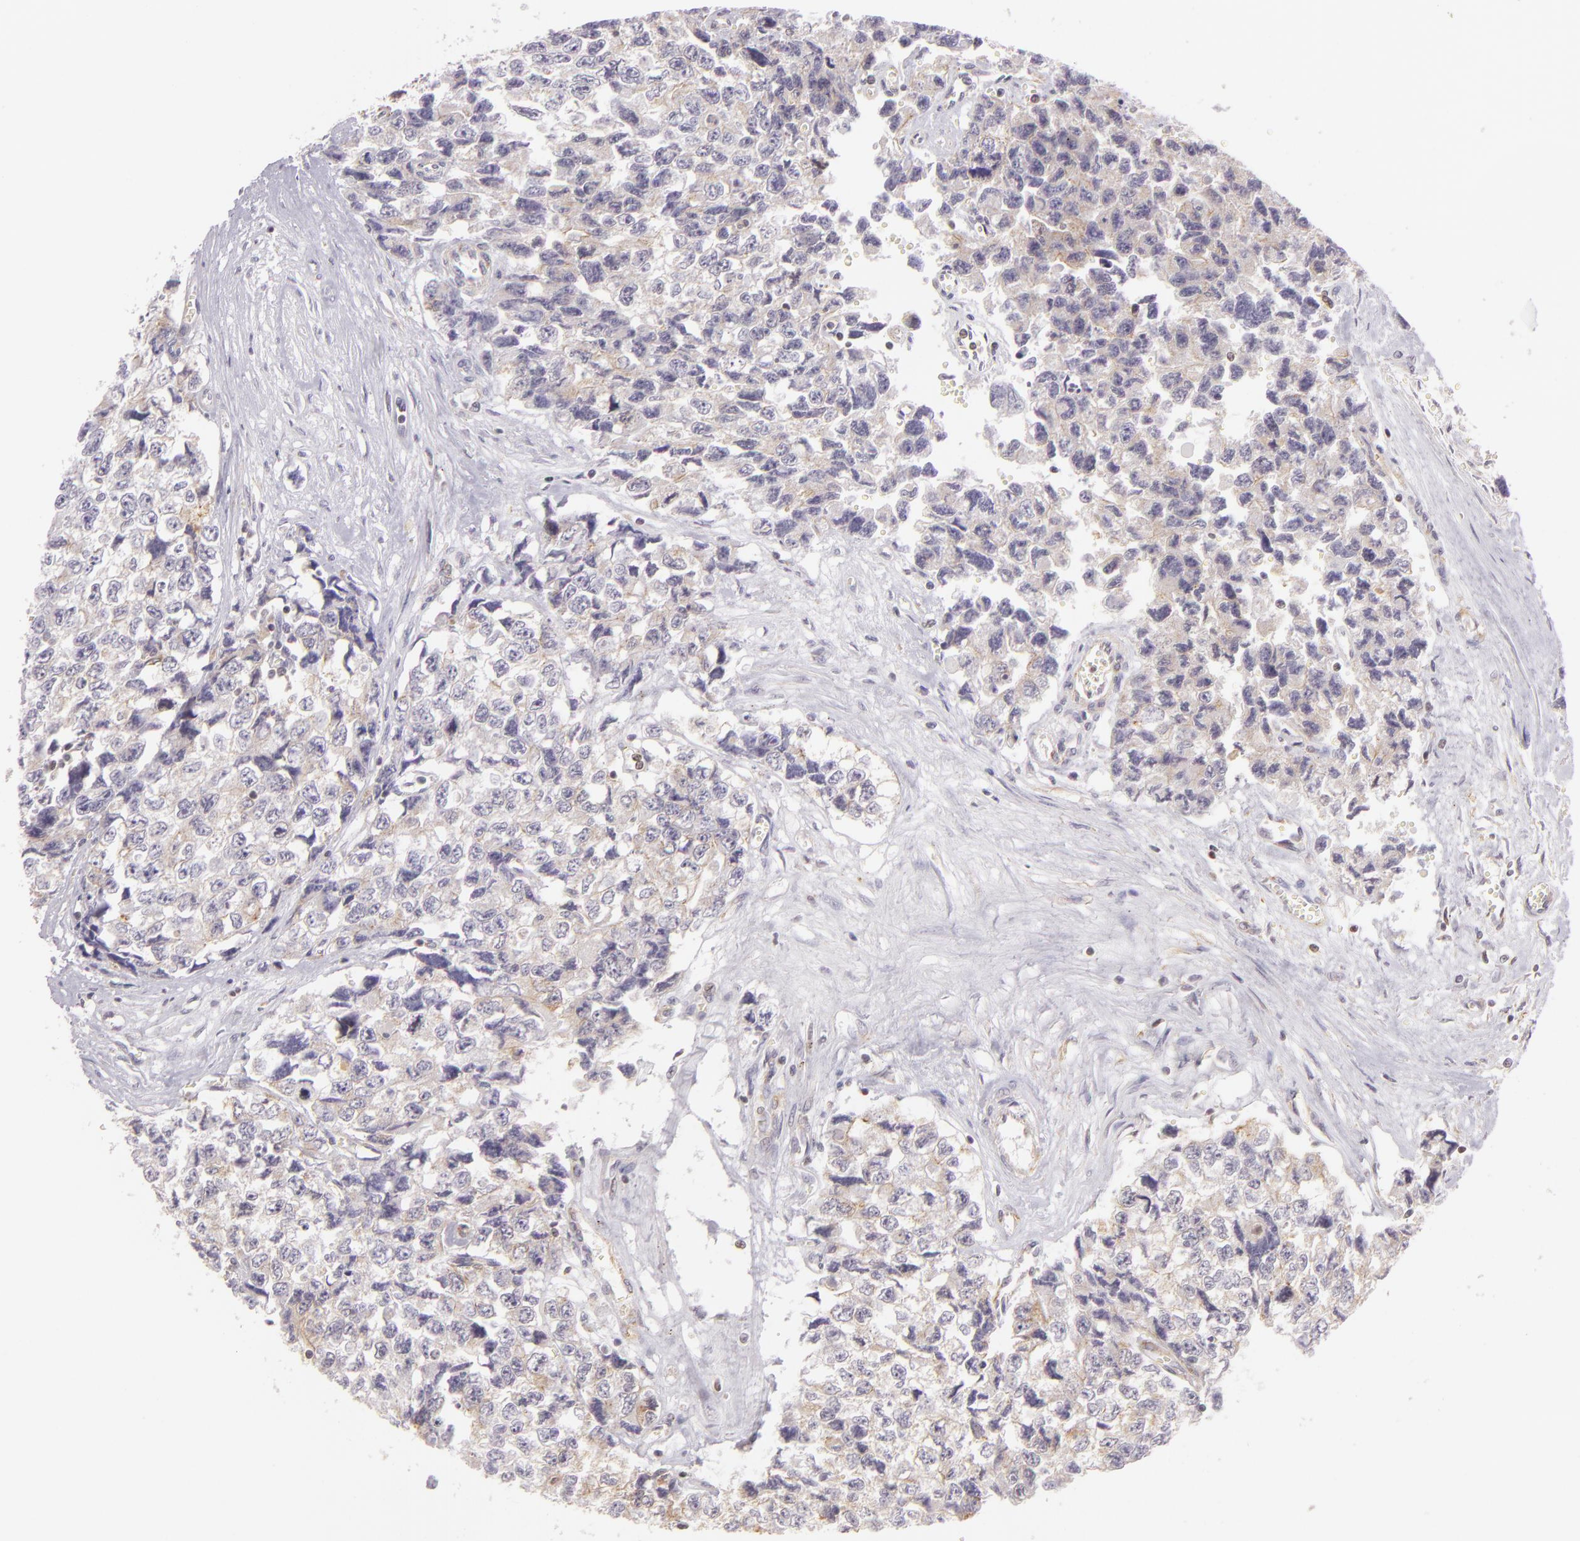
{"staining": {"intensity": "weak", "quantity": "25%-75%", "location": "cytoplasmic/membranous"}, "tissue": "testis cancer", "cell_type": "Tumor cells", "image_type": "cancer", "snomed": [{"axis": "morphology", "description": "Carcinoma, Embryonal, NOS"}, {"axis": "topography", "description": "Testis"}], "caption": "A high-resolution photomicrograph shows immunohistochemistry staining of embryonal carcinoma (testis), which shows weak cytoplasmic/membranous positivity in about 25%-75% of tumor cells.", "gene": "IMPDH1", "patient": {"sex": "male", "age": 31}}